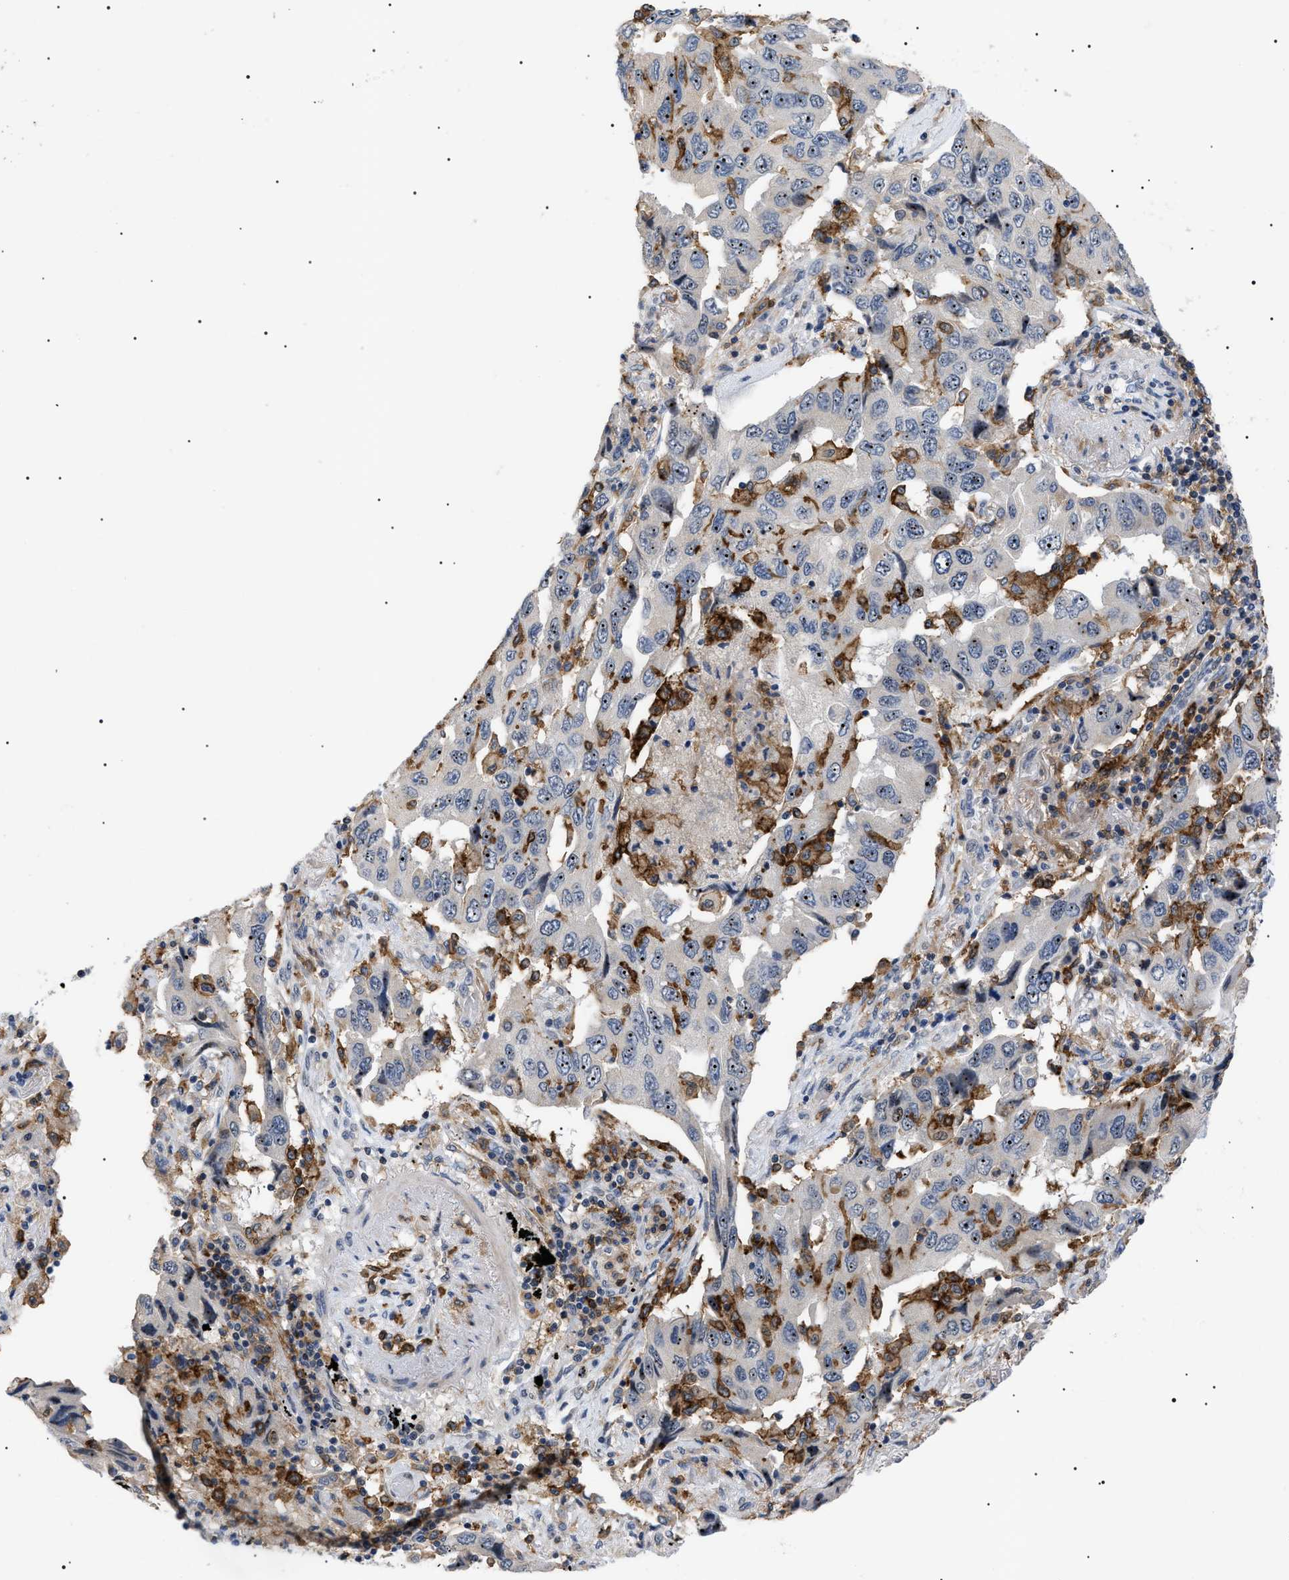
{"staining": {"intensity": "negative", "quantity": "none", "location": "none"}, "tissue": "lung cancer", "cell_type": "Tumor cells", "image_type": "cancer", "snomed": [{"axis": "morphology", "description": "Adenocarcinoma, NOS"}, {"axis": "topography", "description": "Lung"}], "caption": "The histopathology image exhibits no significant positivity in tumor cells of lung cancer (adenocarcinoma).", "gene": "CD300A", "patient": {"sex": "female", "age": 65}}